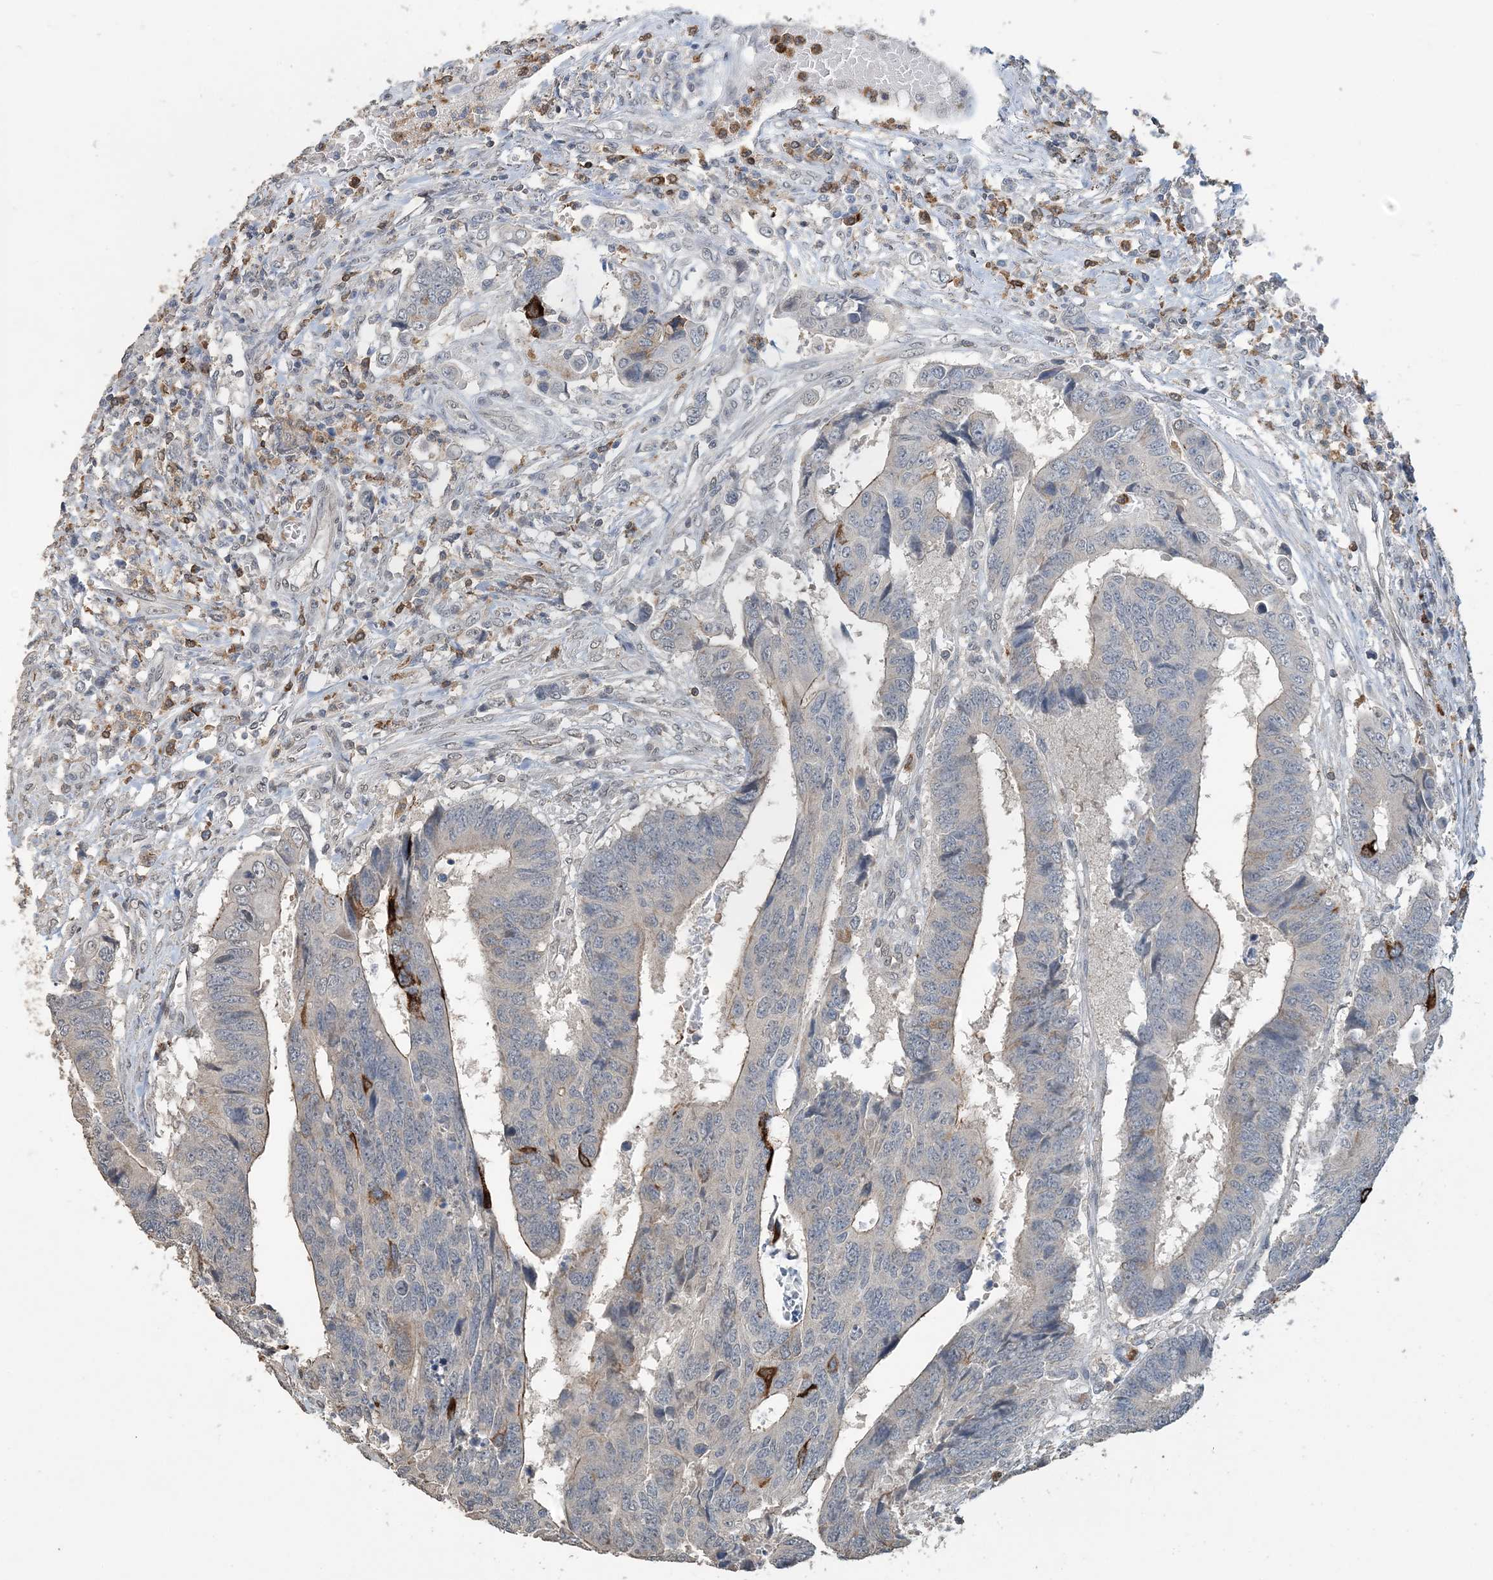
{"staining": {"intensity": "strong", "quantity": "<25%", "location": "cytoplasmic/membranous"}, "tissue": "colorectal cancer", "cell_type": "Tumor cells", "image_type": "cancer", "snomed": [{"axis": "morphology", "description": "Adenocarcinoma, NOS"}, {"axis": "topography", "description": "Rectum"}], "caption": "Immunohistochemistry photomicrograph of colorectal adenocarcinoma stained for a protein (brown), which exhibits medium levels of strong cytoplasmic/membranous staining in about <25% of tumor cells.", "gene": "FAM110A", "patient": {"sex": "male", "age": 84}}